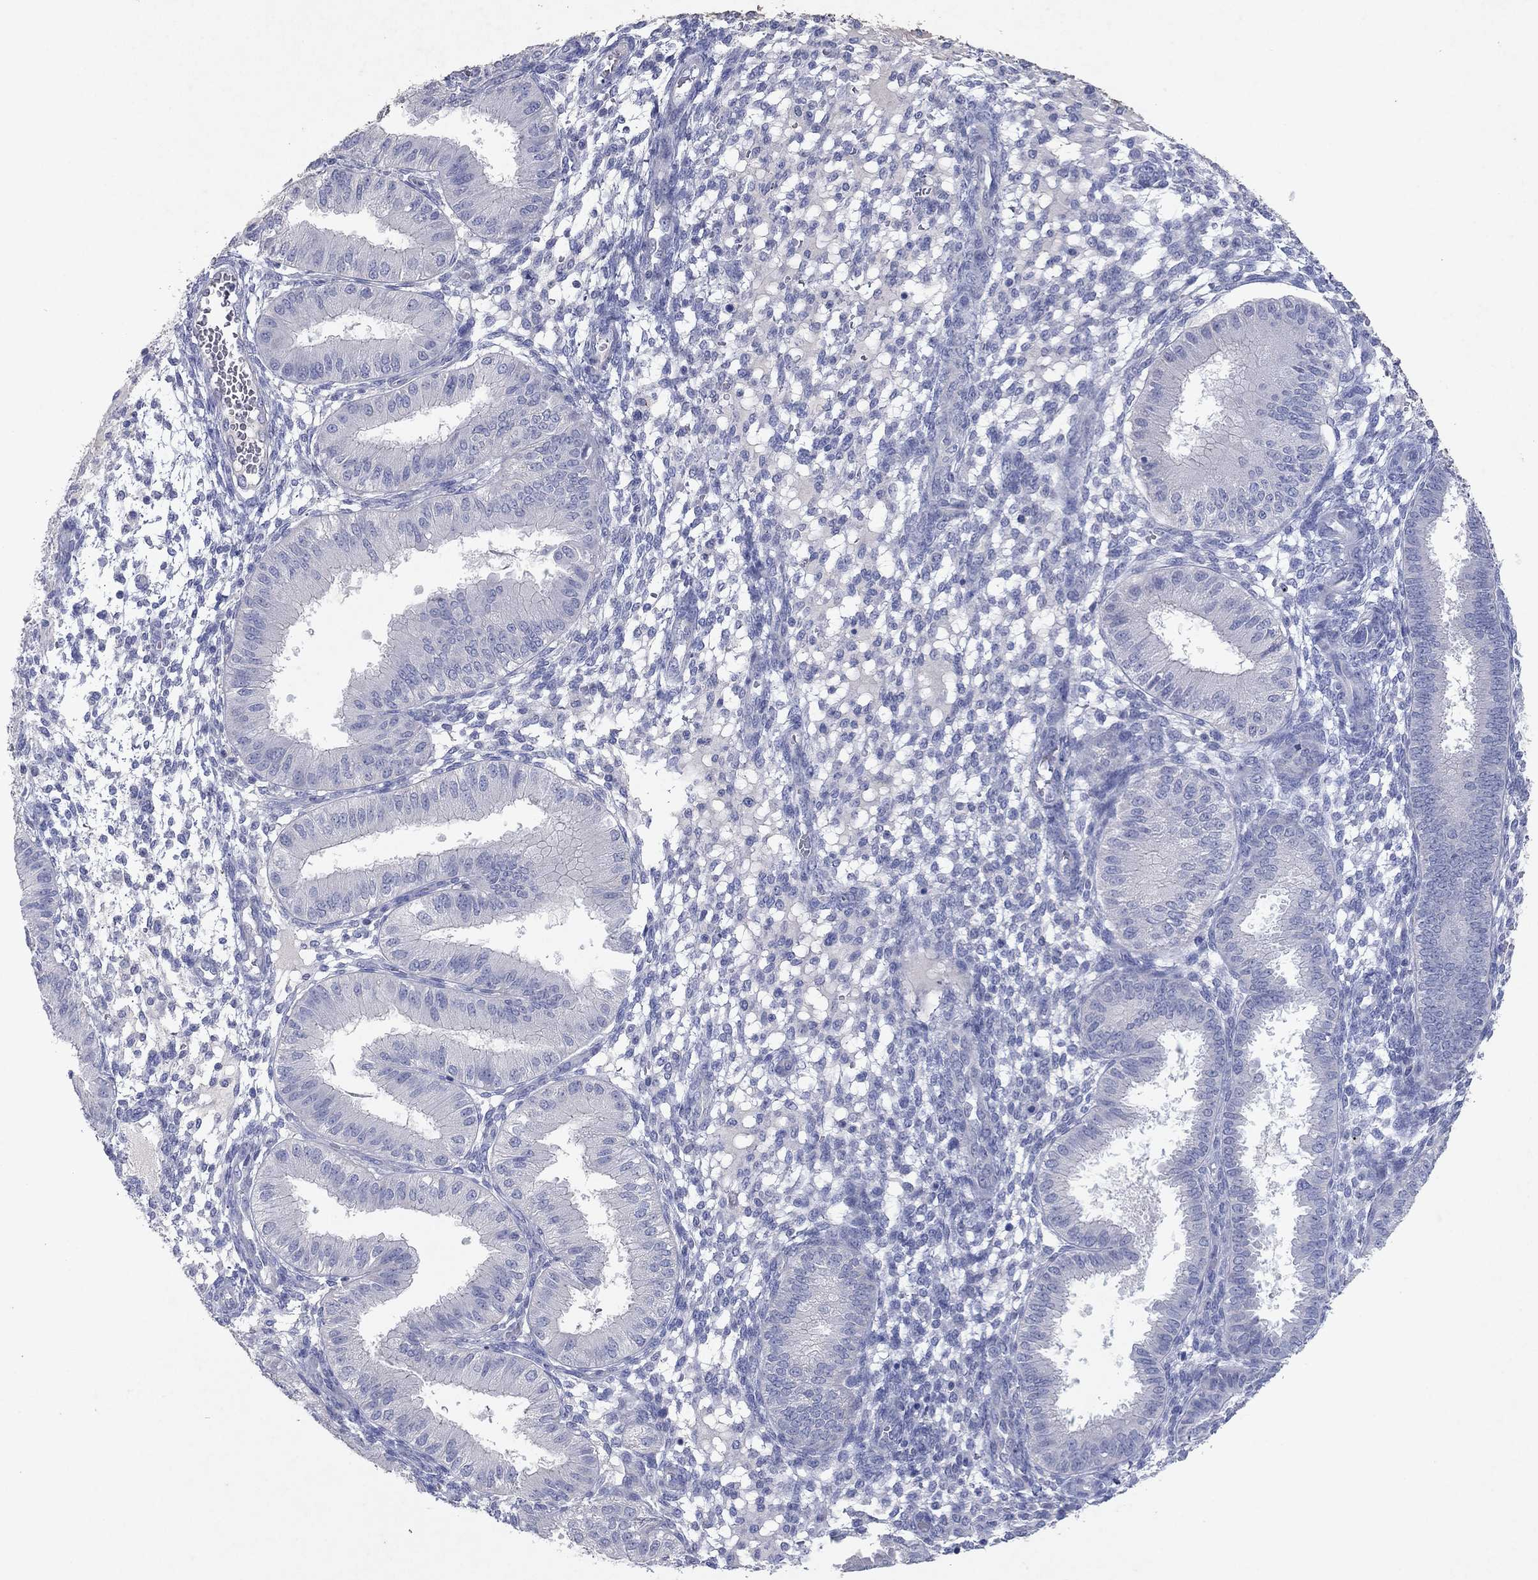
{"staining": {"intensity": "negative", "quantity": "none", "location": "none"}, "tissue": "endometrium", "cell_type": "Cells in endometrial stroma", "image_type": "normal", "snomed": [{"axis": "morphology", "description": "Normal tissue, NOS"}, {"axis": "topography", "description": "Endometrium"}], "caption": "Immunohistochemical staining of normal endometrium reveals no significant staining in cells in endometrial stroma.", "gene": "KRT40", "patient": {"sex": "female", "age": 43}}